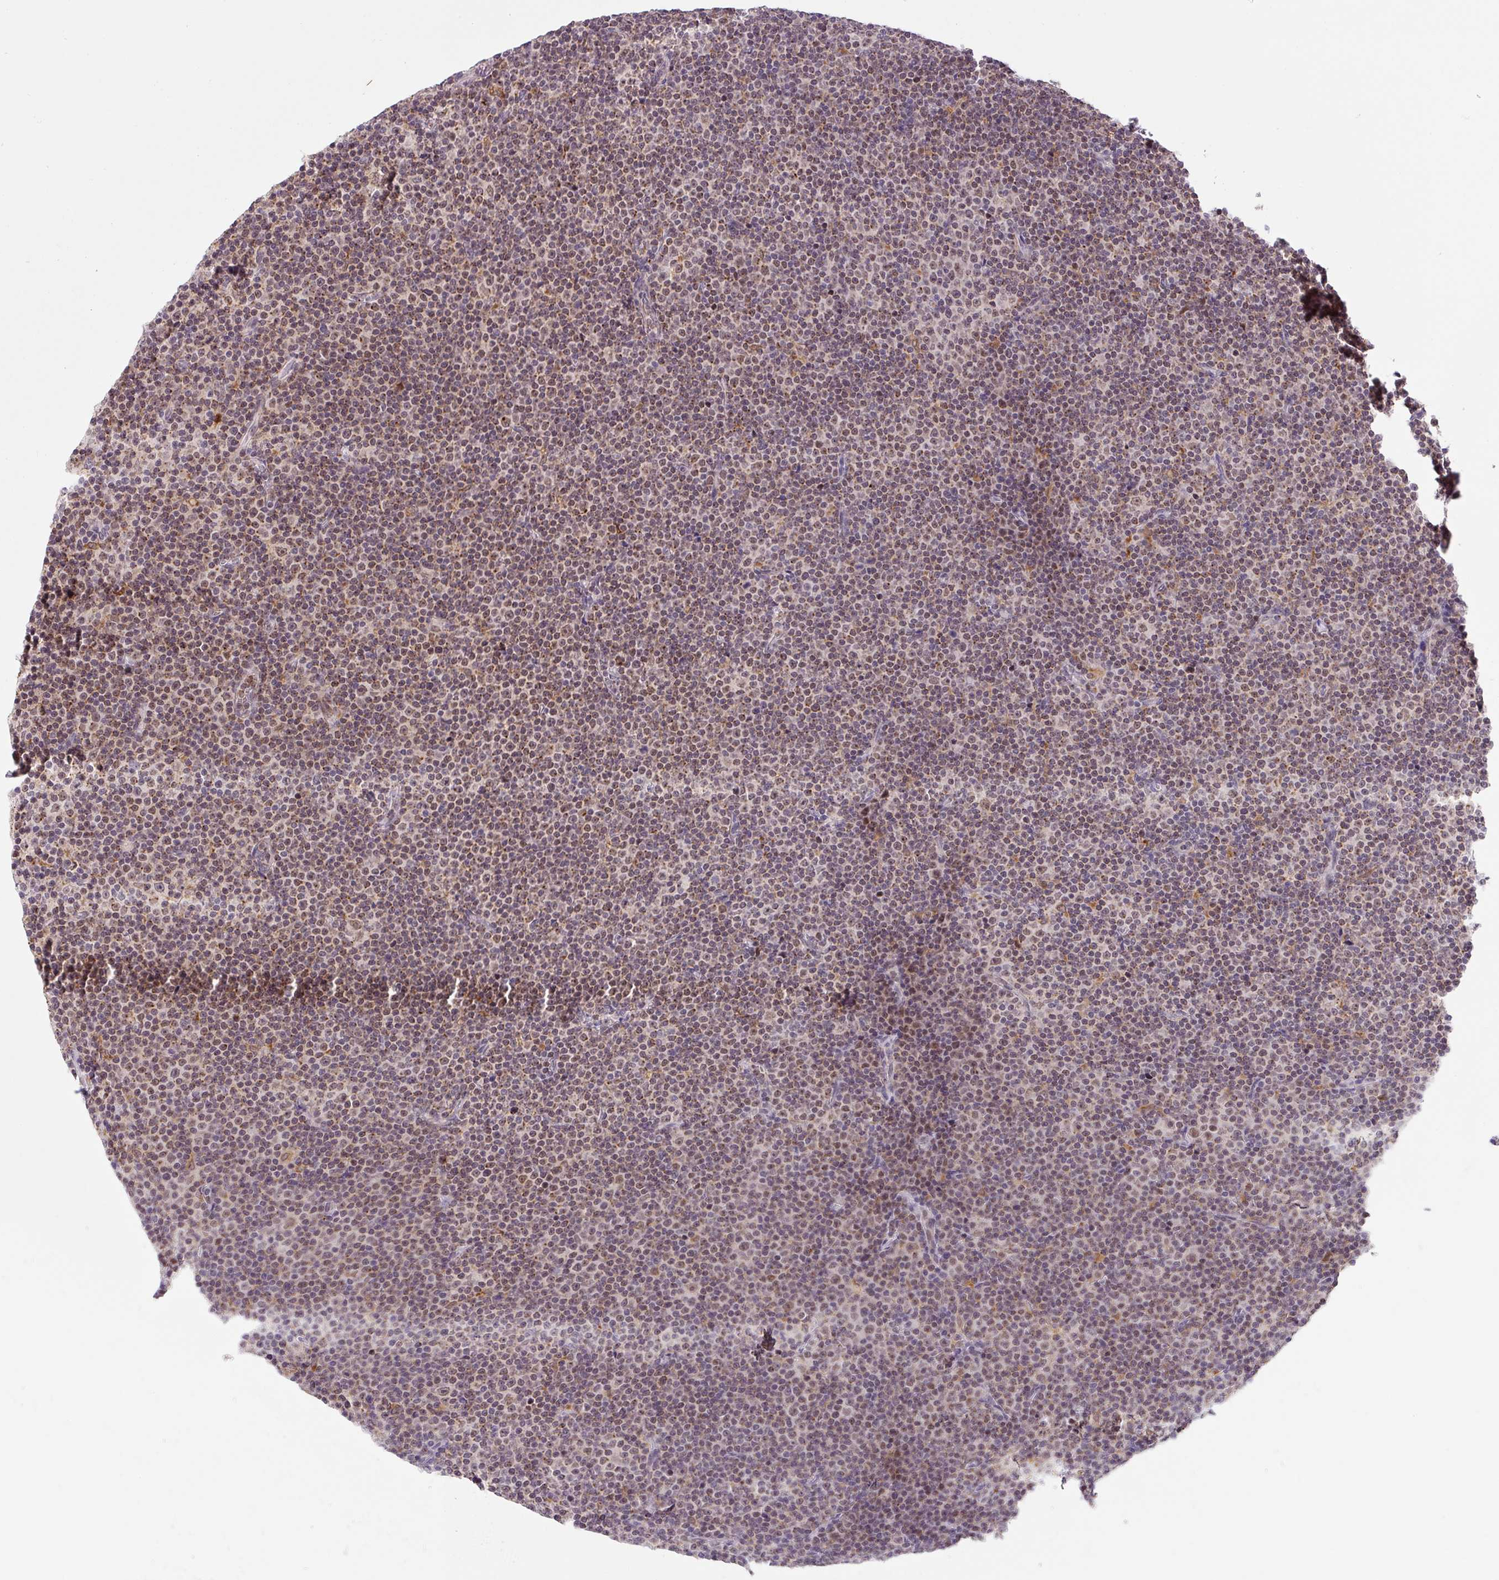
{"staining": {"intensity": "moderate", "quantity": "25%-75%", "location": "nuclear"}, "tissue": "lymphoma", "cell_type": "Tumor cells", "image_type": "cancer", "snomed": [{"axis": "morphology", "description": "Malignant lymphoma, non-Hodgkin's type, Low grade"}, {"axis": "topography", "description": "Lymph node"}], "caption": "Moderate nuclear expression is seen in approximately 25%-75% of tumor cells in lymphoma.", "gene": "CEBPZOS", "patient": {"sex": "female", "age": 67}}